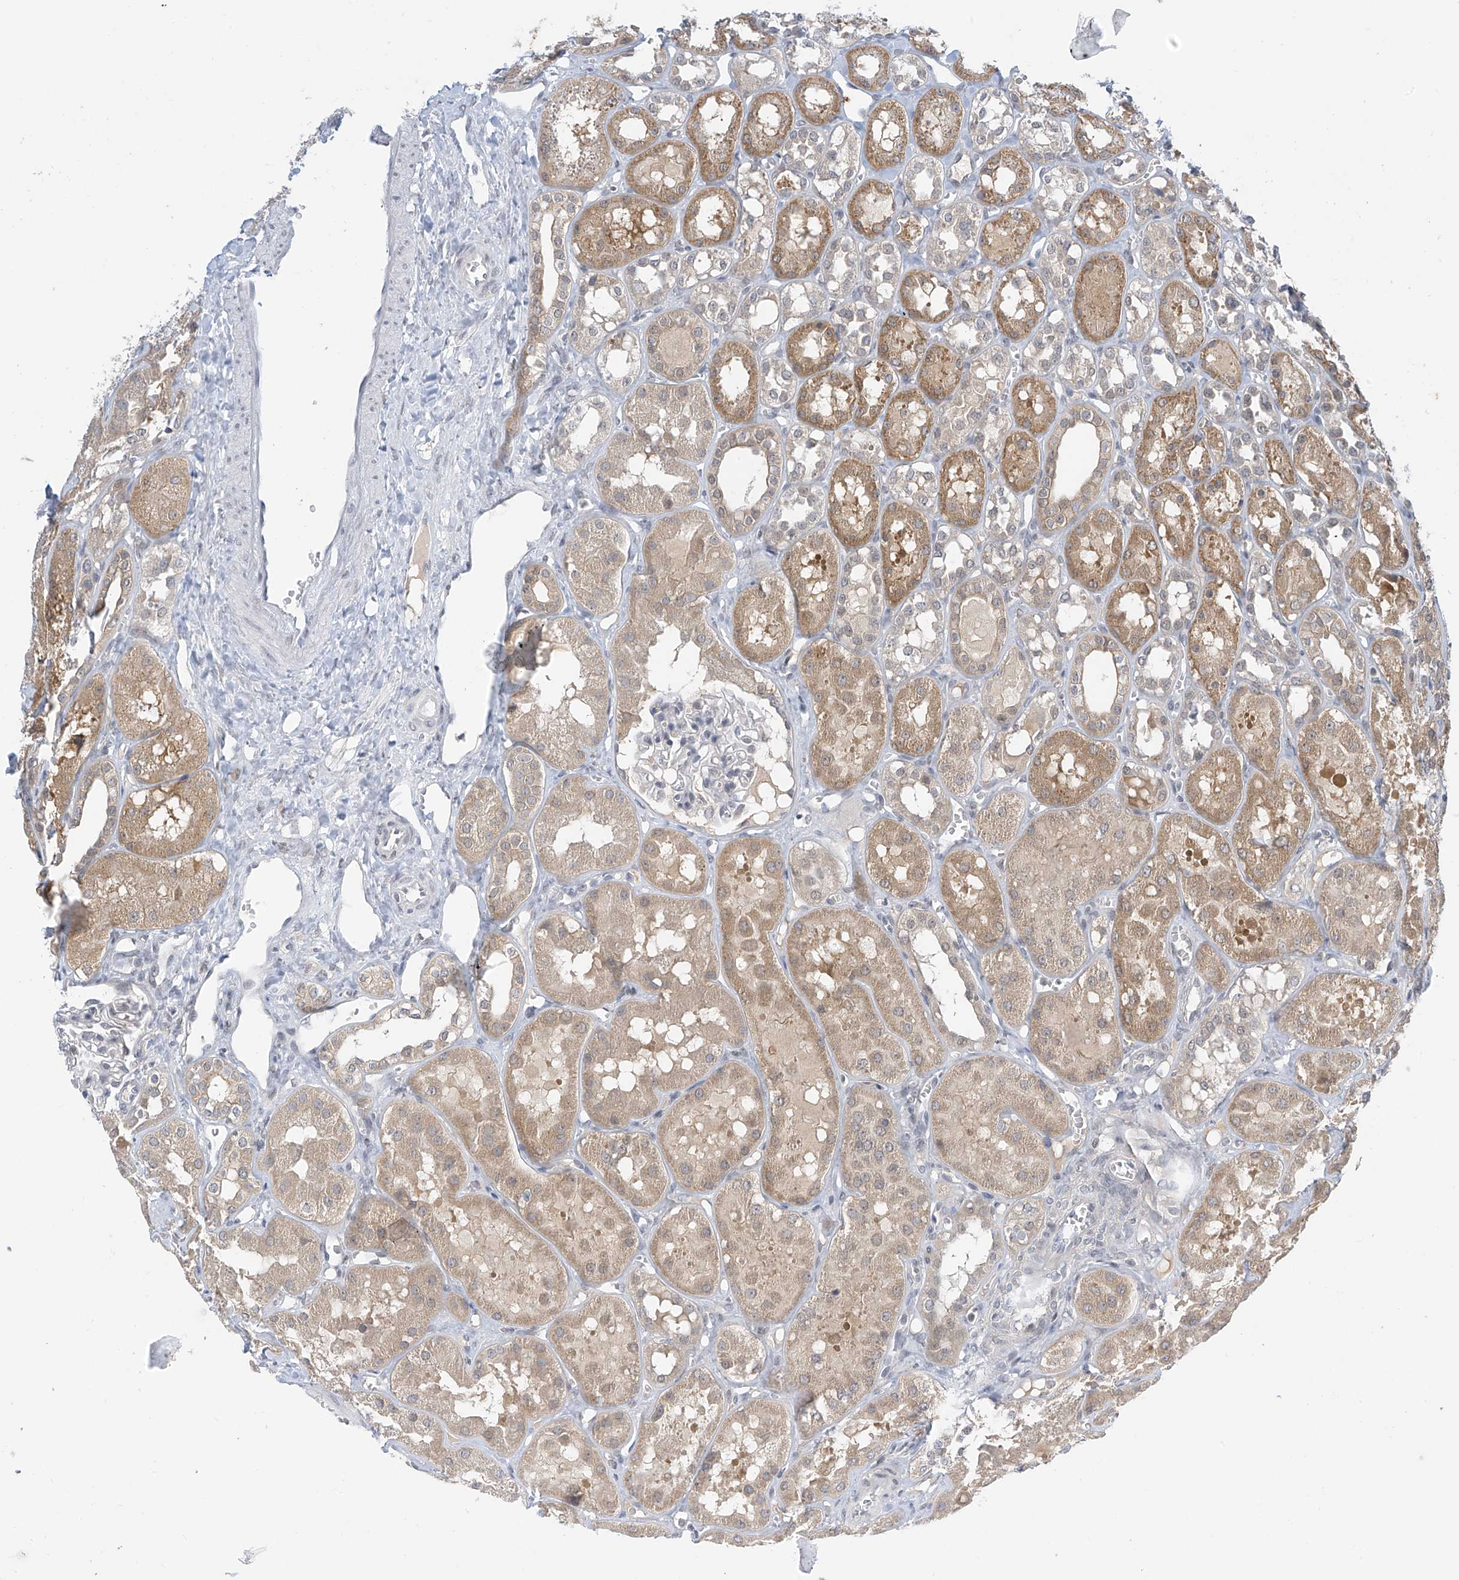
{"staining": {"intensity": "negative", "quantity": "none", "location": "none"}, "tissue": "kidney", "cell_type": "Cells in glomeruli", "image_type": "normal", "snomed": [{"axis": "morphology", "description": "Normal tissue, NOS"}, {"axis": "topography", "description": "Kidney"}], "caption": "An immunohistochemistry micrograph of unremarkable kidney is shown. There is no staining in cells in glomeruli of kidney. (Brightfield microscopy of DAB (3,3'-diaminobenzidine) immunohistochemistry (IHC) at high magnification).", "gene": "APLF", "patient": {"sex": "male", "age": 16}}